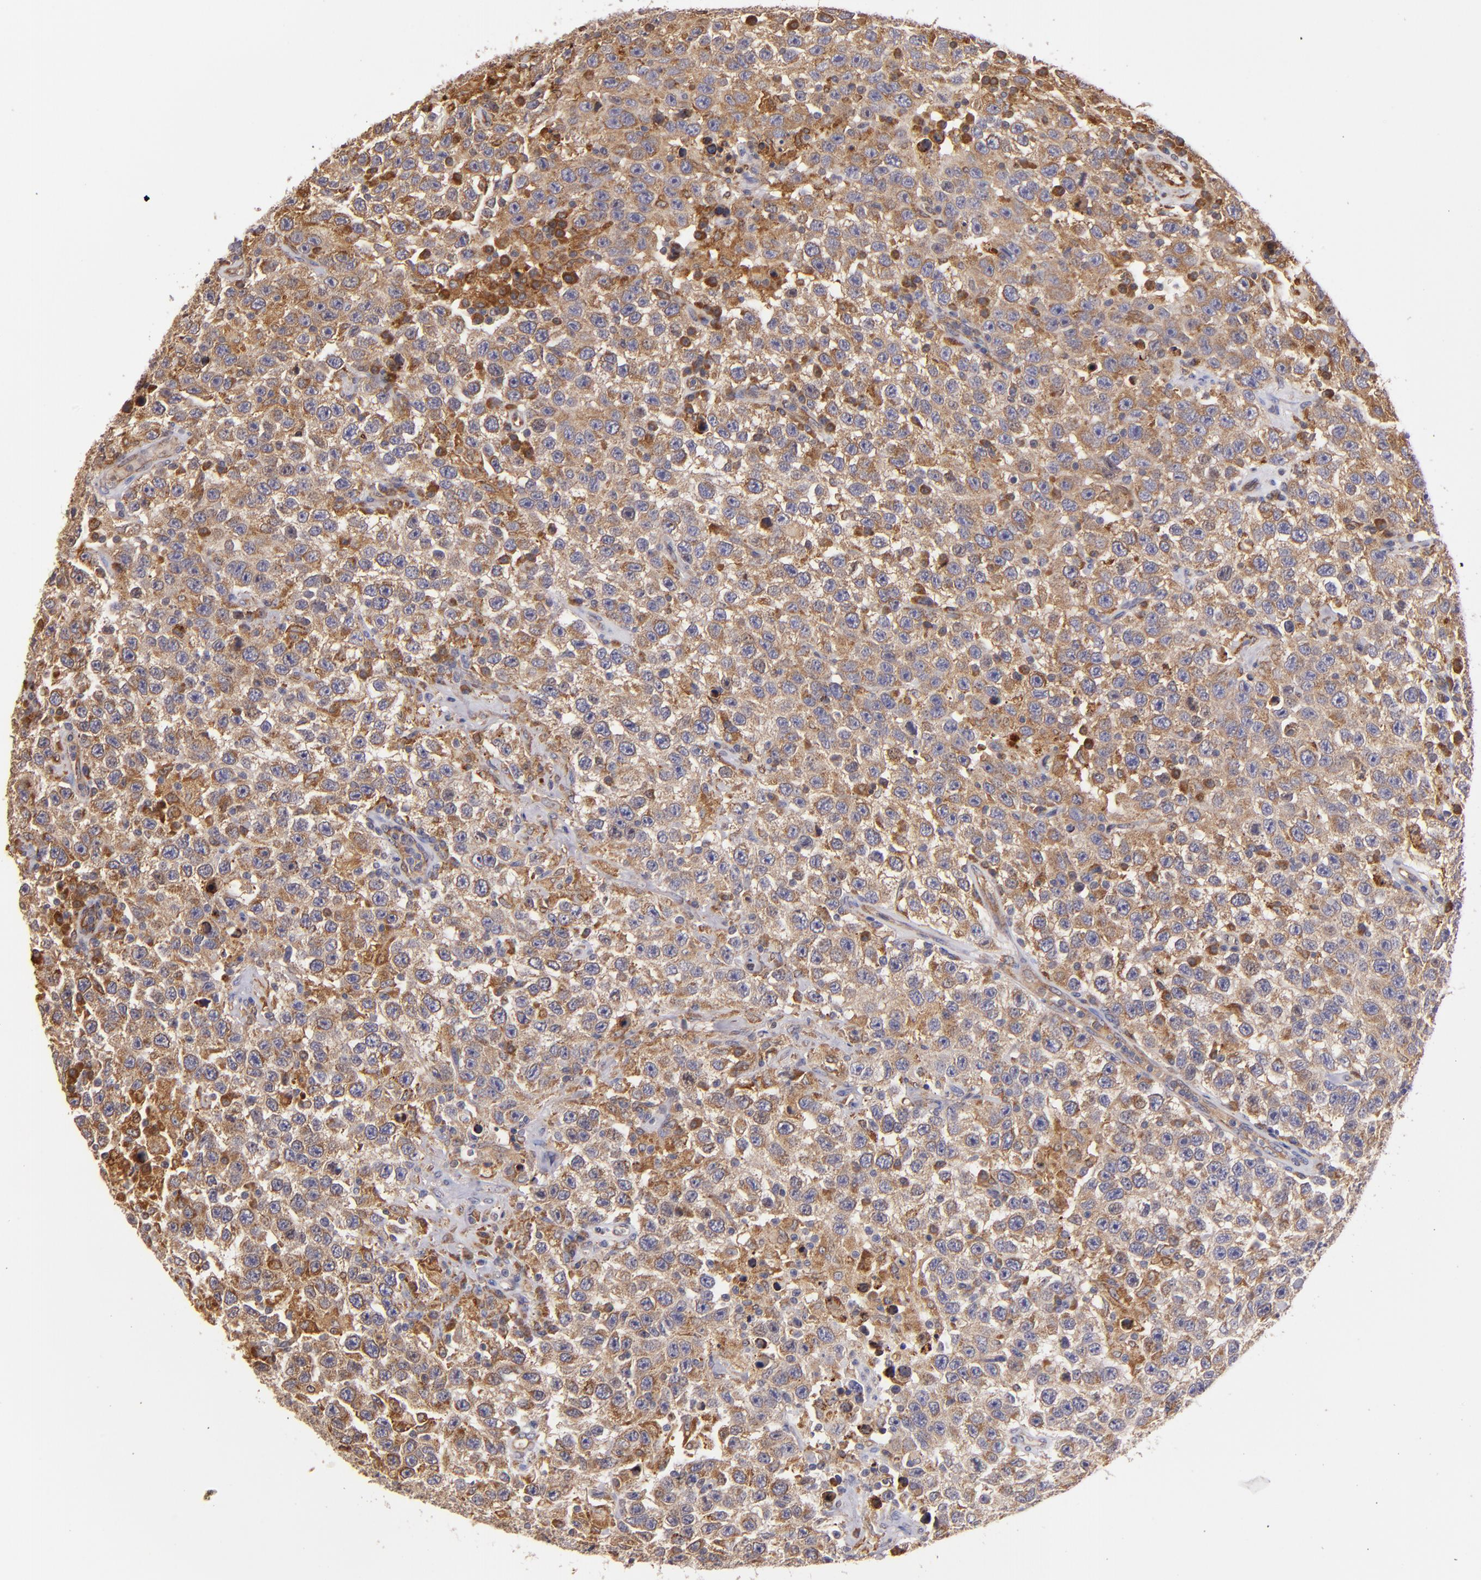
{"staining": {"intensity": "moderate", "quantity": ">75%", "location": "cytoplasmic/membranous"}, "tissue": "testis cancer", "cell_type": "Tumor cells", "image_type": "cancer", "snomed": [{"axis": "morphology", "description": "Seminoma, NOS"}, {"axis": "topography", "description": "Testis"}], "caption": "Immunohistochemistry histopathology image of testis seminoma stained for a protein (brown), which shows medium levels of moderate cytoplasmic/membranous positivity in about >75% of tumor cells.", "gene": "IFIH1", "patient": {"sex": "male", "age": 41}}